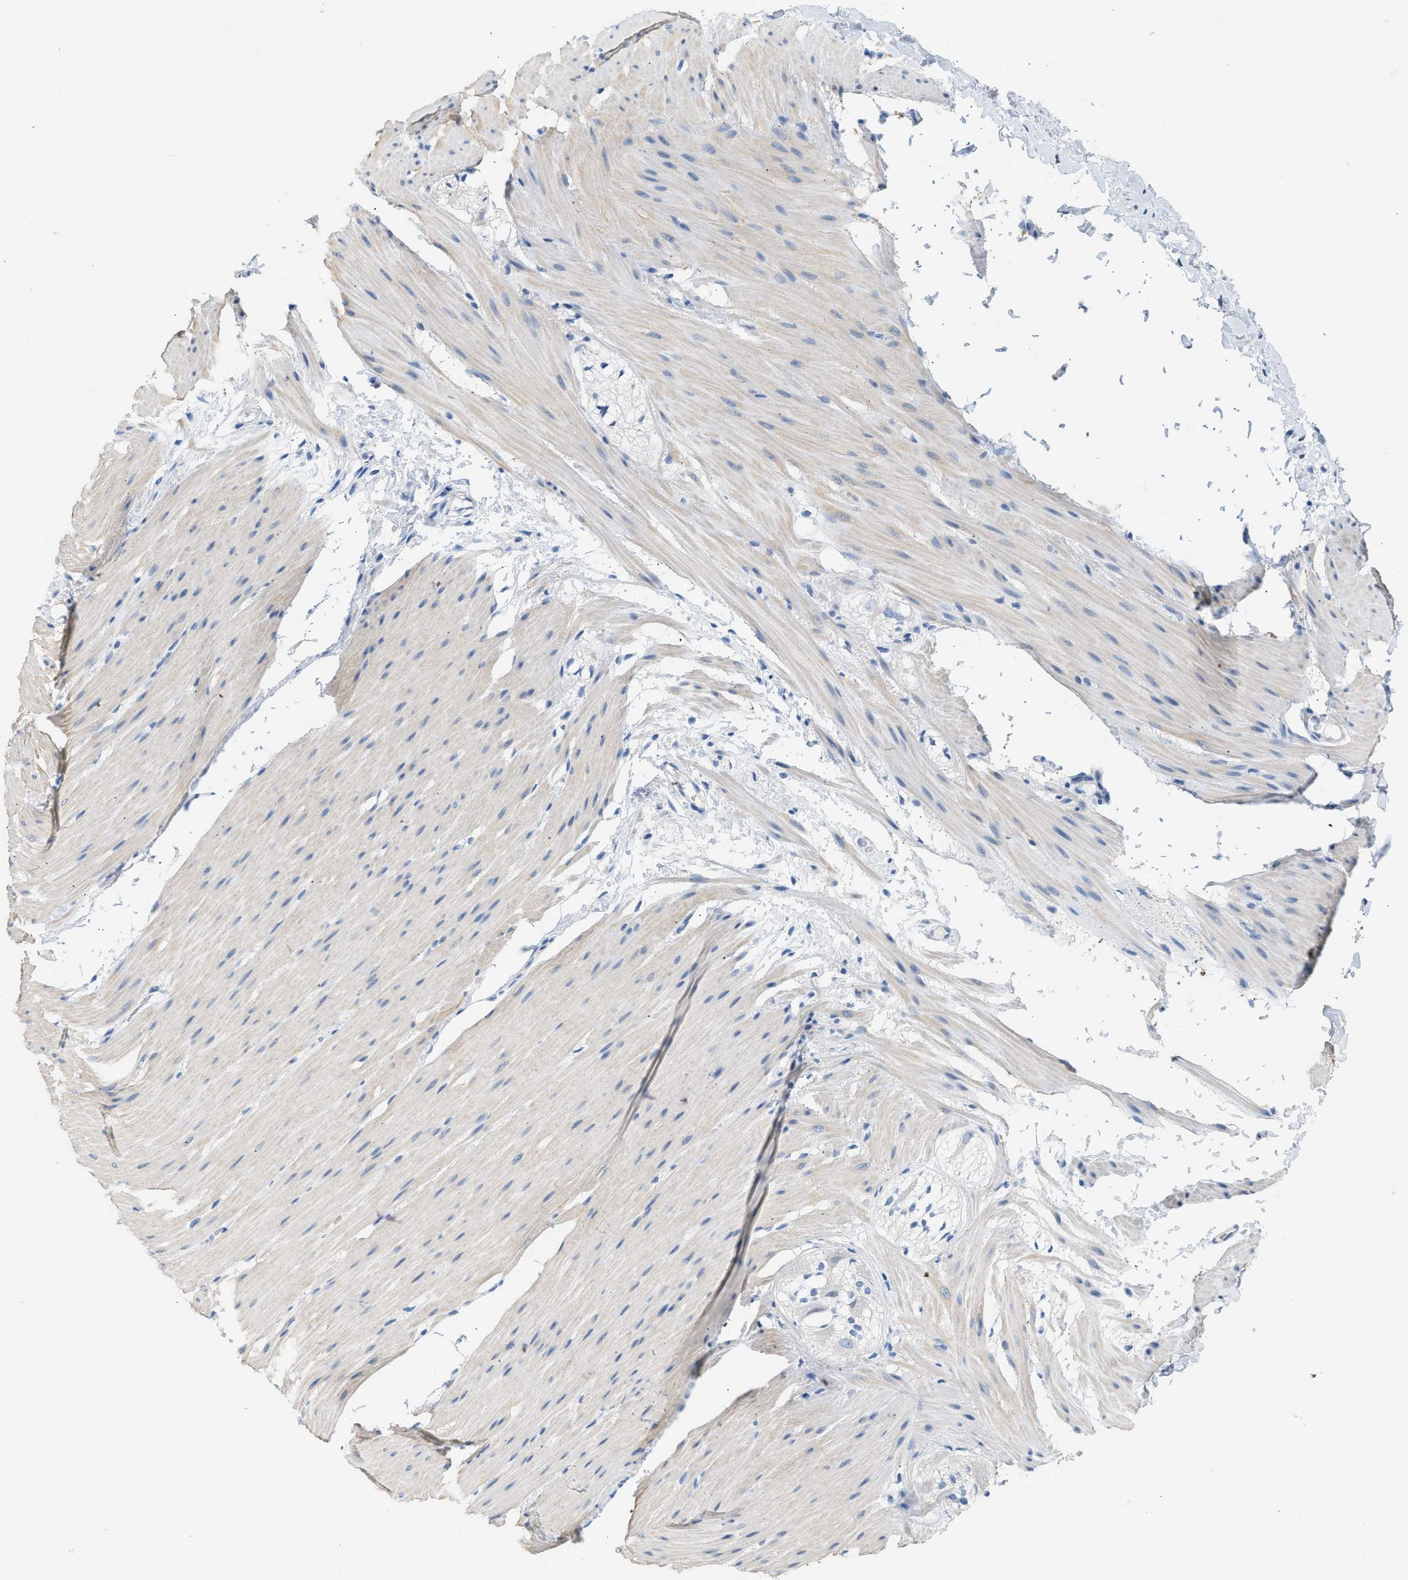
{"staining": {"intensity": "negative", "quantity": "none", "location": "none"}, "tissue": "smooth muscle", "cell_type": "Smooth muscle cells", "image_type": "normal", "snomed": [{"axis": "morphology", "description": "Normal tissue, NOS"}, {"axis": "topography", "description": "Smooth muscle"}, {"axis": "topography", "description": "Colon"}], "caption": "DAB immunohistochemical staining of normal human smooth muscle reveals no significant positivity in smooth muscle cells. (Stains: DAB (3,3'-diaminobenzidine) immunohistochemistry with hematoxylin counter stain, Microscopy: brightfield microscopy at high magnification).", "gene": "SPAM1", "patient": {"sex": "male", "age": 67}}